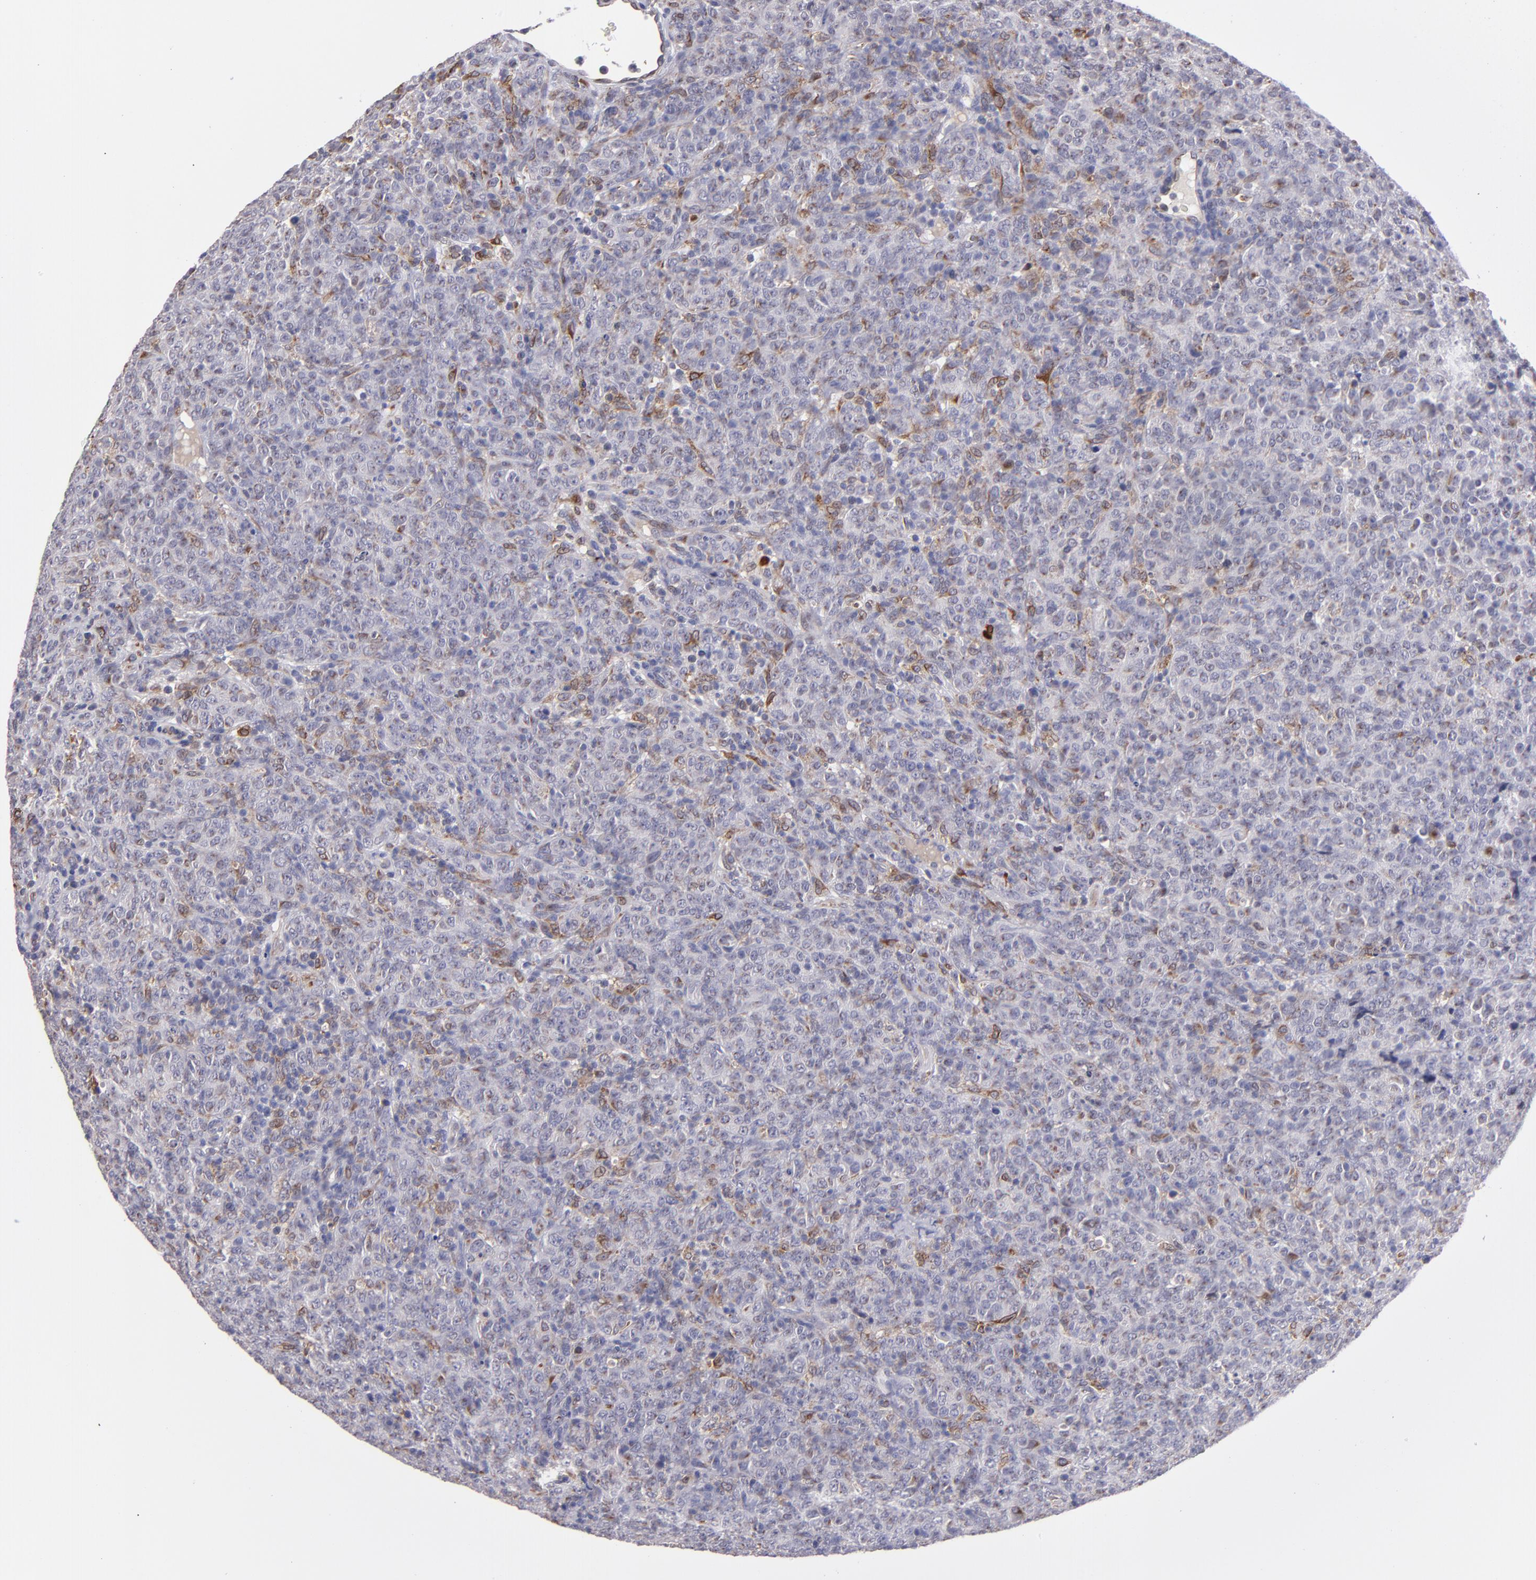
{"staining": {"intensity": "moderate", "quantity": "<25%", "location": "cytoplasmic/membranous"}, "tissue": "lymphoma", "cell_type": "Tumor cells", "image_type": "cancer", "snomed": [{"axis": "morphology", "description": "Malignant lymphoma, non-Hodgkin's type, High grade"}, {"axis": "topography", "description": "Tonsil"}], "caption": "Approximately <25% of tumor cells in lymphoma exhibit moderate cytoplasmic/membranous protein expression as visualized by brown immunohistochemical staining.", "gene": "PTGS1", "patient": {"sex": "female", "age": 36}}